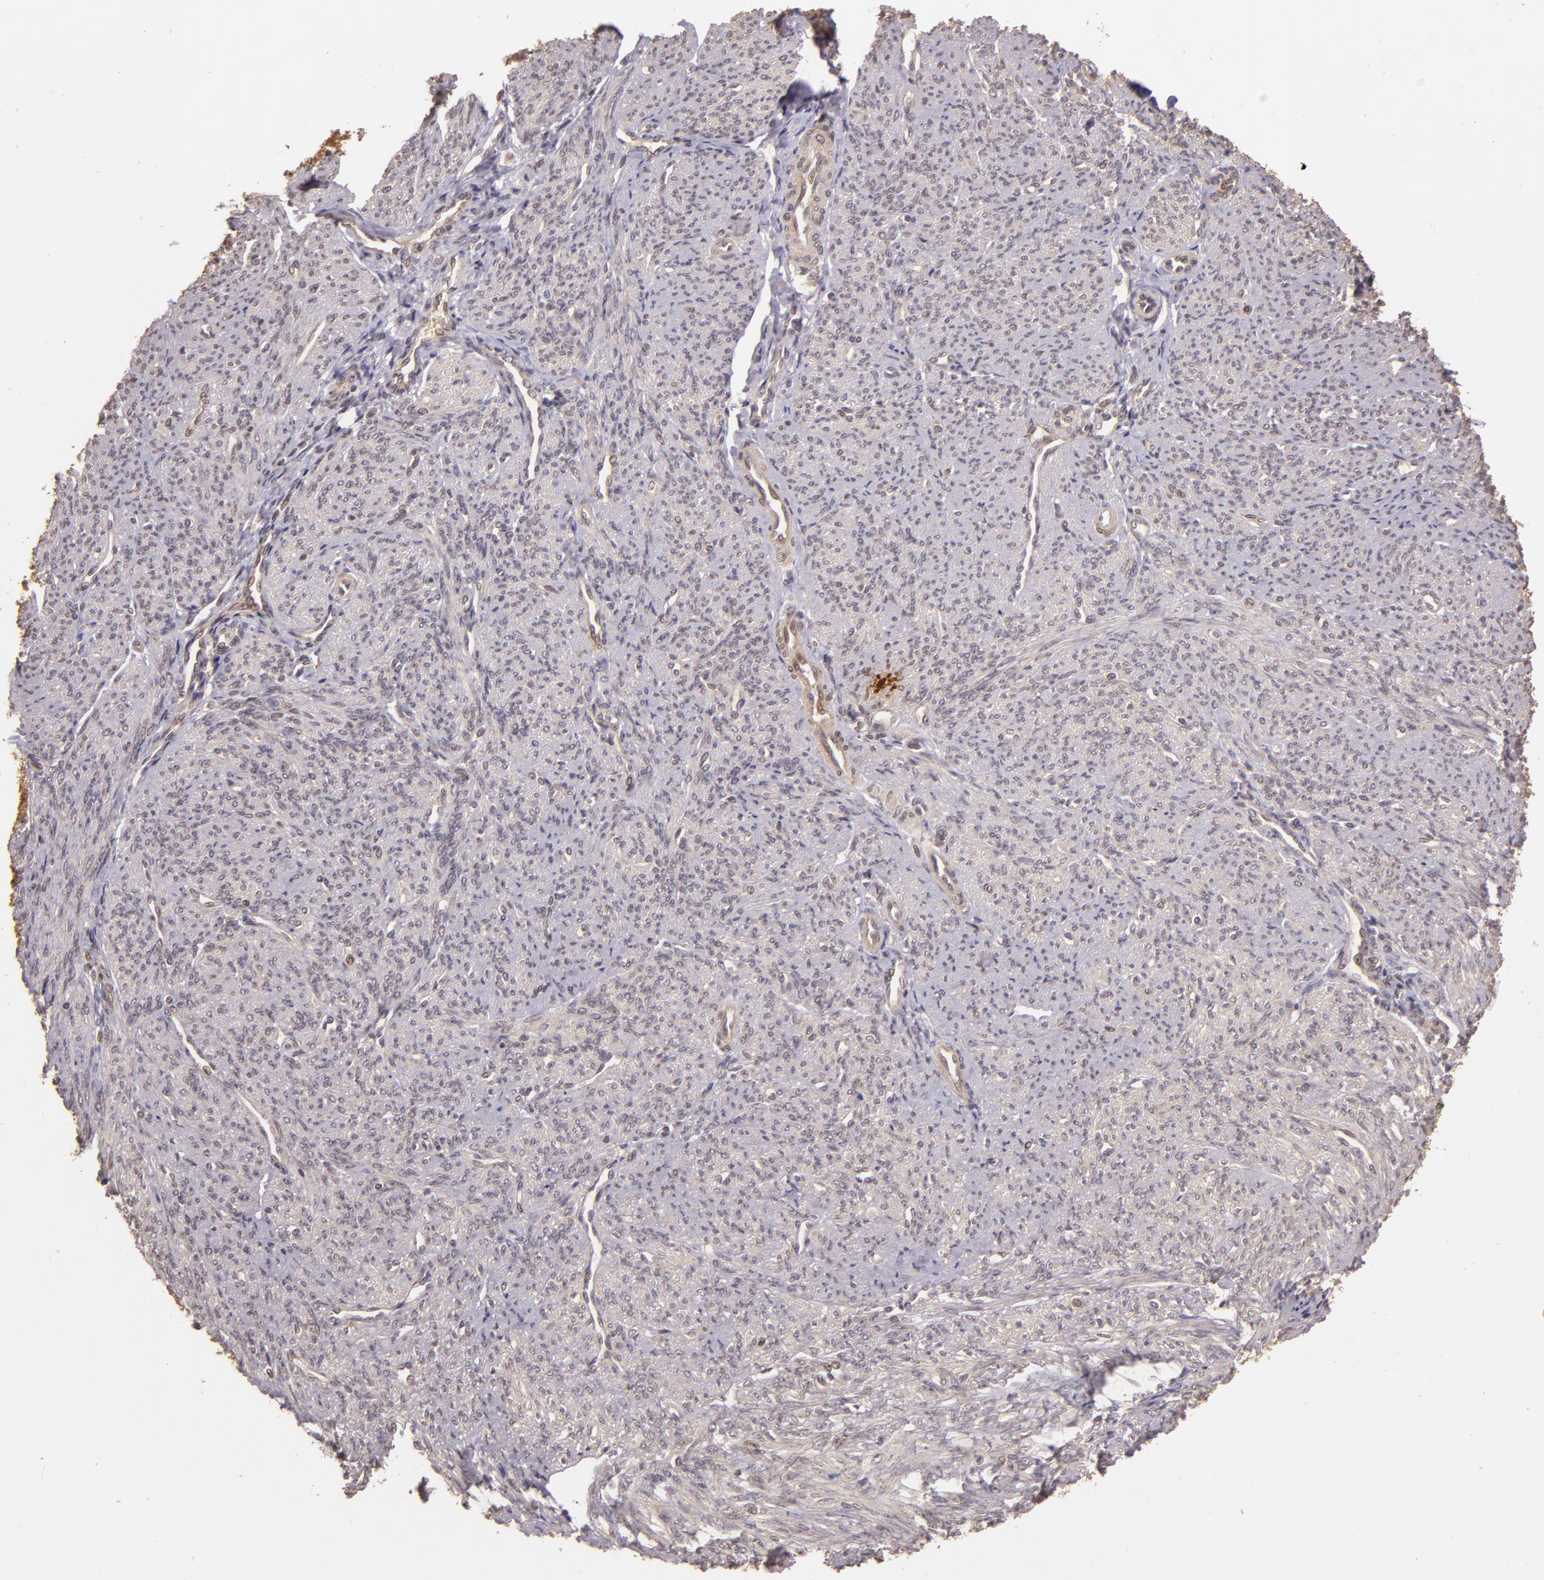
{"staining": {"intensity": "weak", "quantity": ">75%", "location": "cytoplasmic/membranous"}, "tissue": "smooth muscle", "cell_type": "Smooth muscle cells", "image_type": "normal", "snomed": [{"axis": "morphology", "description": "Normal tissue, NOS"}, {"axis": "topography", "description": "Cervix"}, {"axis": "topography", "description": "Endometrium"}], "caption": "Immunohistochemical staining of unremarkable human smooth muscle exhibits >75% levels of weak cytoplasmic/membranous protein staining in about >75% of smooth muscle cells. Nuclei are stained in blue.", "gene": "TXNRD2", "patient": {"sex": "female", "age": 65}}